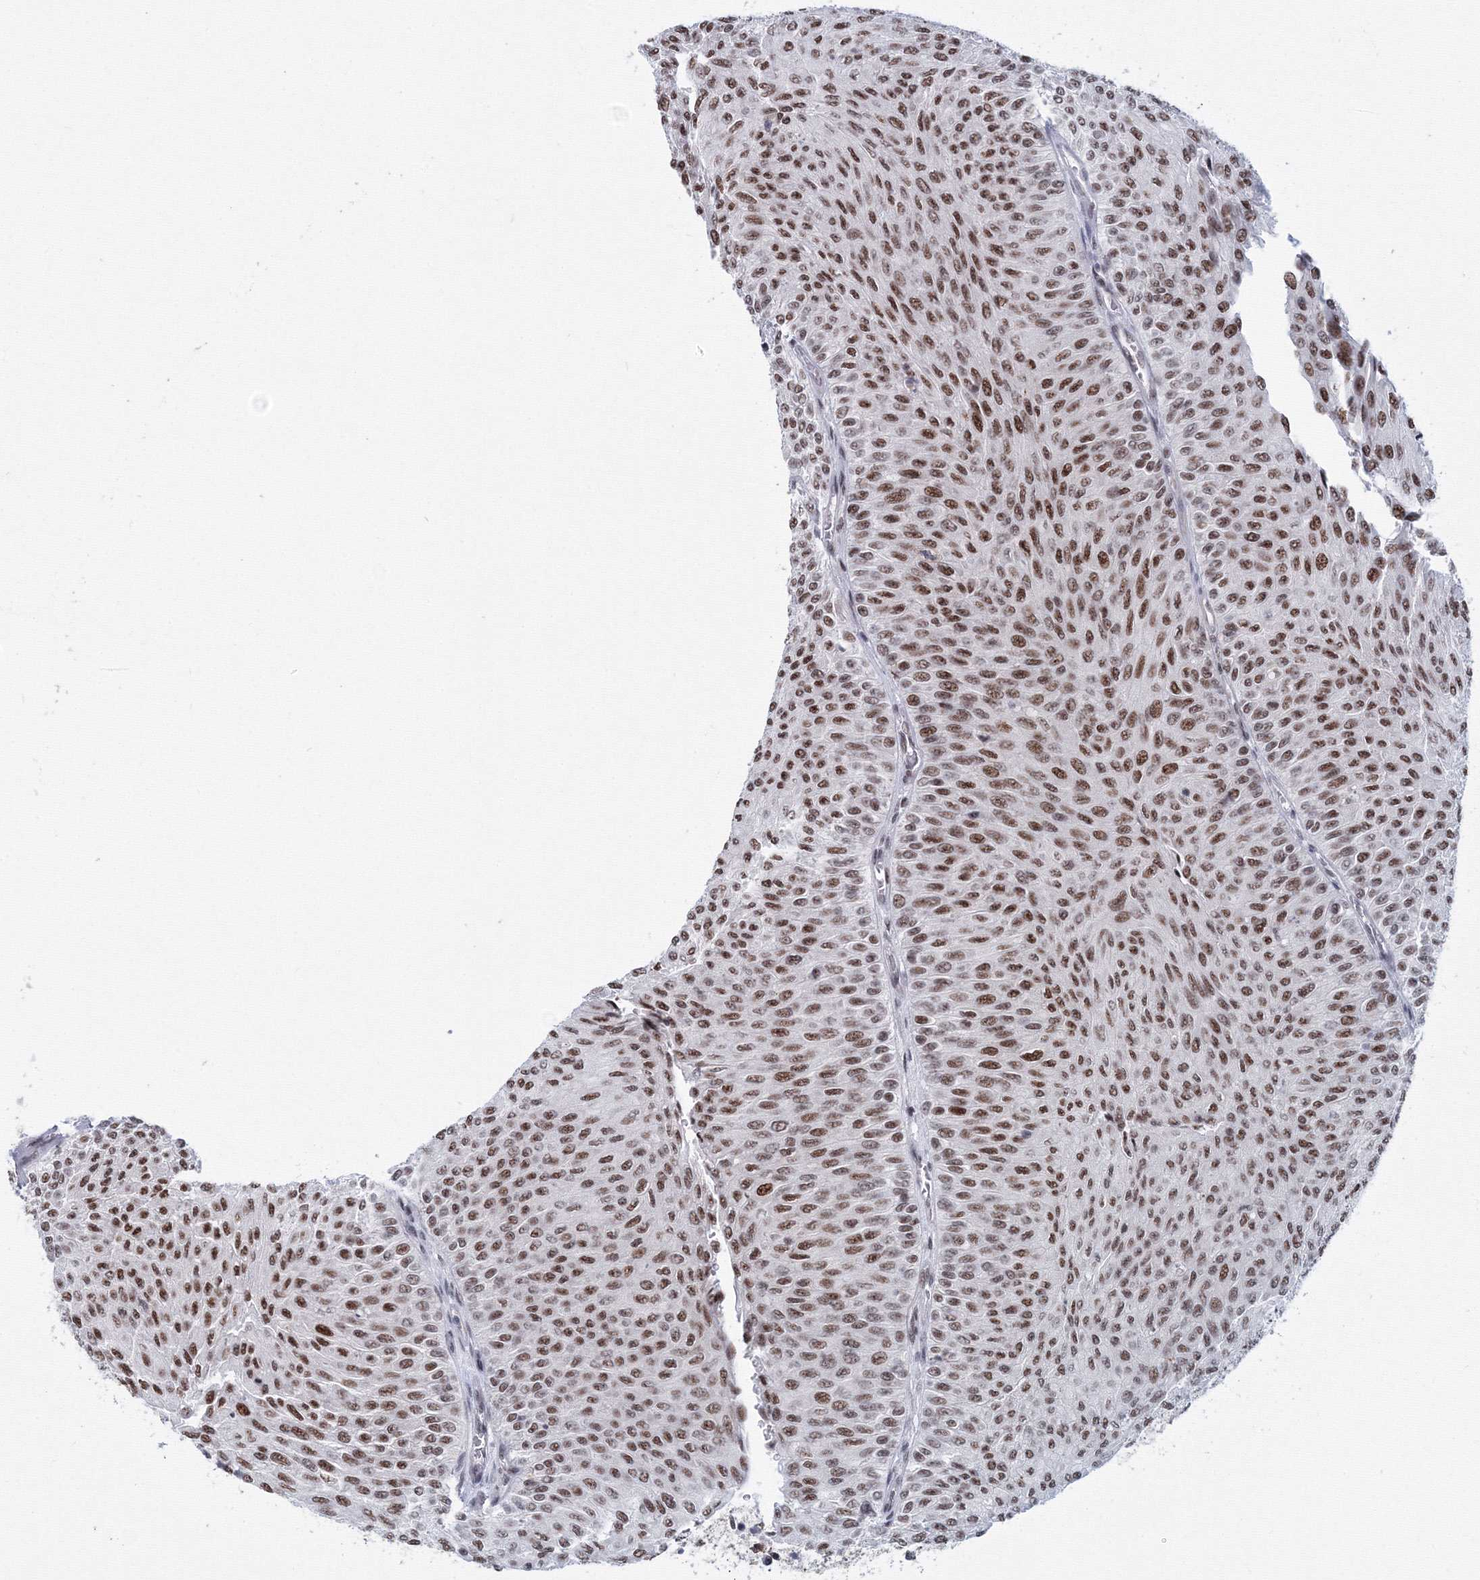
{"staining": {"intensity": "moderate", "quantity": ">75%", "location": "nuclear"}, "tissue": "urothelial cancer", "cell_type": "Tumor cells", "image_type": "cancer", "snomed": [{"axis": "morphology", "description": "Urothelial carcinoma, Low grade"}, {"axis": "topography", "description": "Urinary bladder"}], "caption": "An image of human low-grade urothelial carcinoma stained for a protein shows moderate nuclear brown staining in tumor cells.", "gene": "SF3B6", "patient": {"sex": "male", "age": 78}}